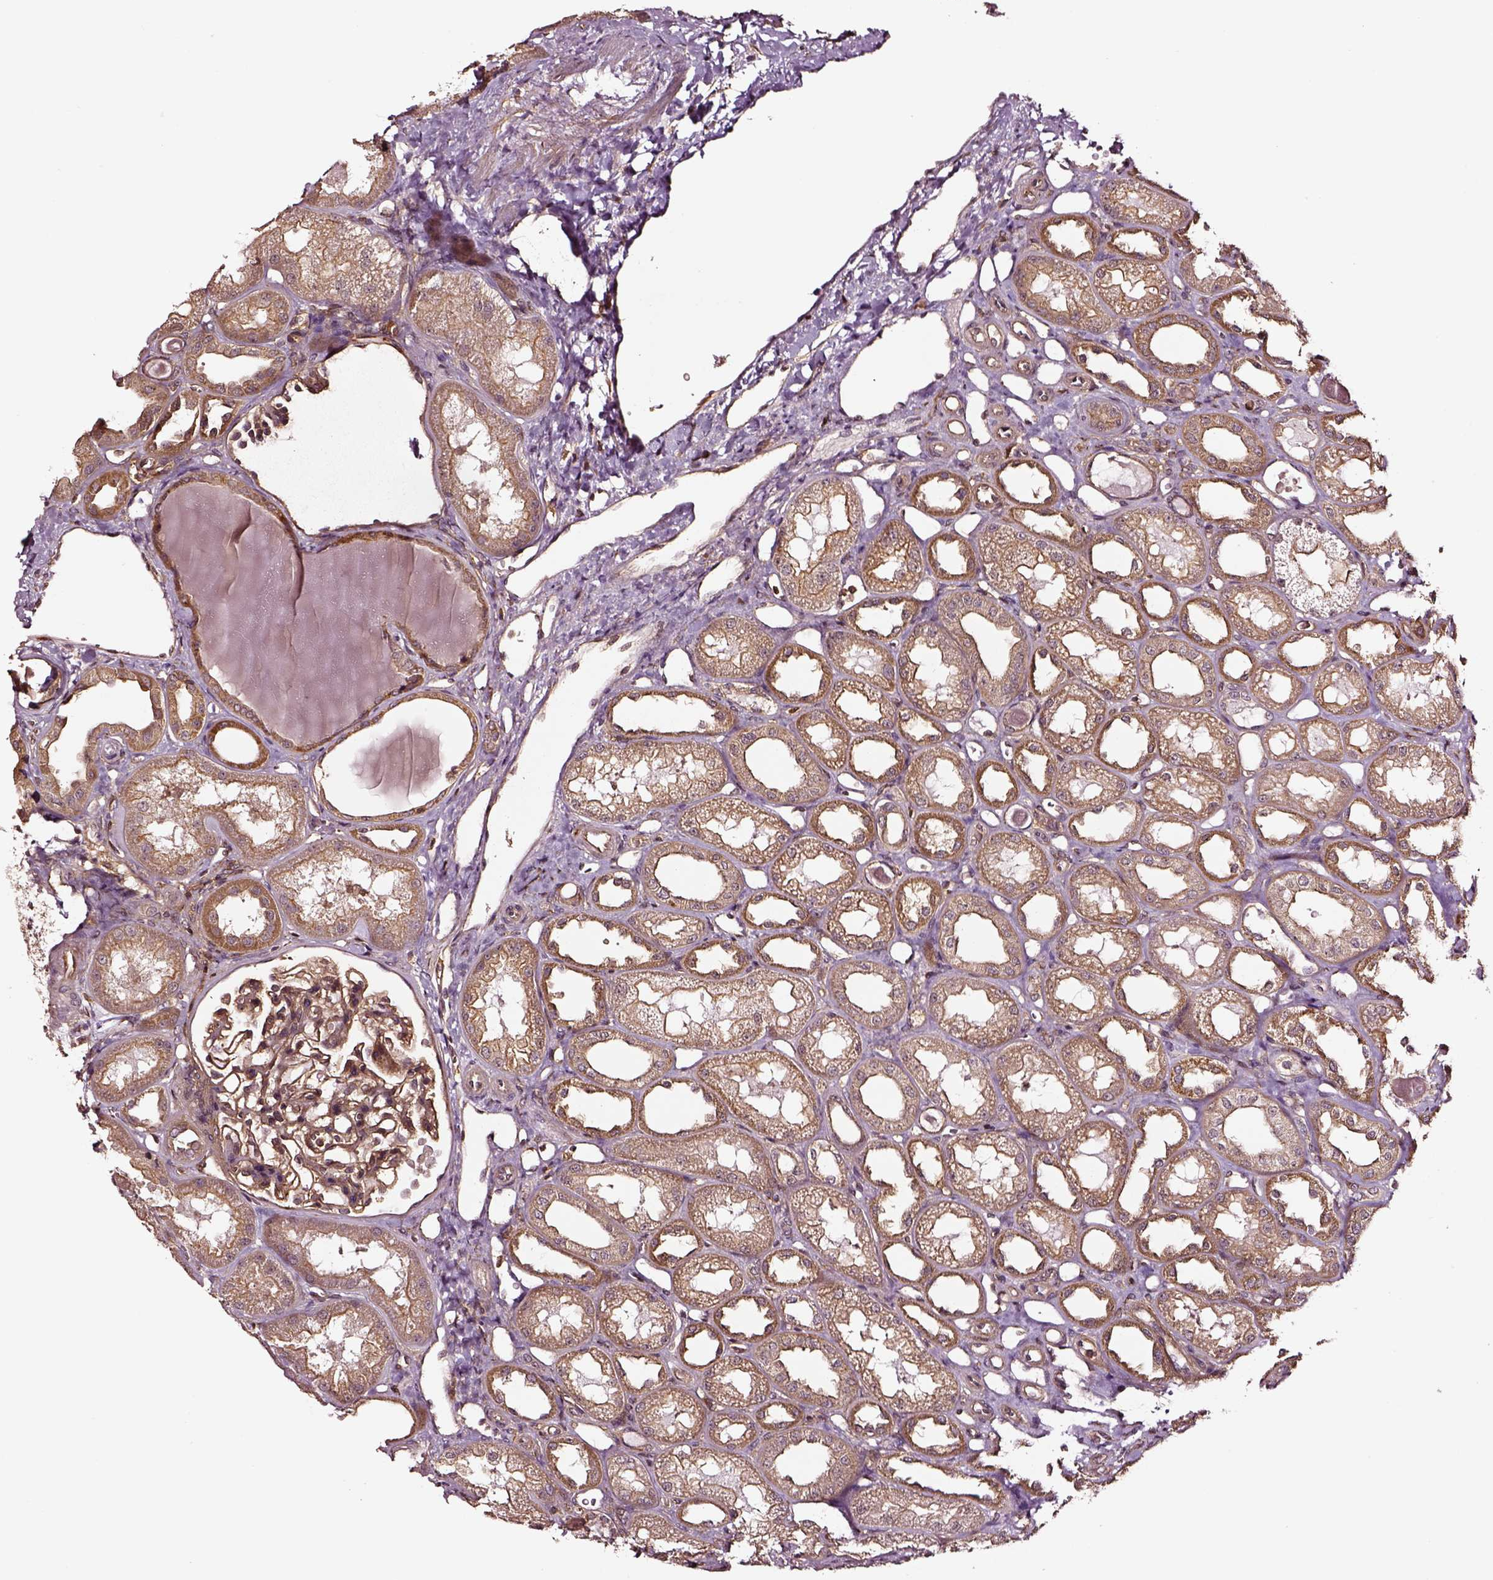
{"staining": {"intensity": "strong", "quantity": ">75%", "location": "cytoplasmic/membranous"}, "tissue": "kidney", "cell_type": "Cells in glomeruli", "image_type": "normal", "snomed": [{"axis": "morphology", "description": "Normal tissue, NOS"}, {"axis": "topography", "description": "Kidney"}], "caption": "A high amount of strong cytoplasmic/membranous positivity is identified in about >75% of cells in glomeruli in normal kidney. (Brightfield microscopy of DAB IHC at high magnification).", "gene": "RASSF5", "patient": {"sex": "male", "age": 61}}